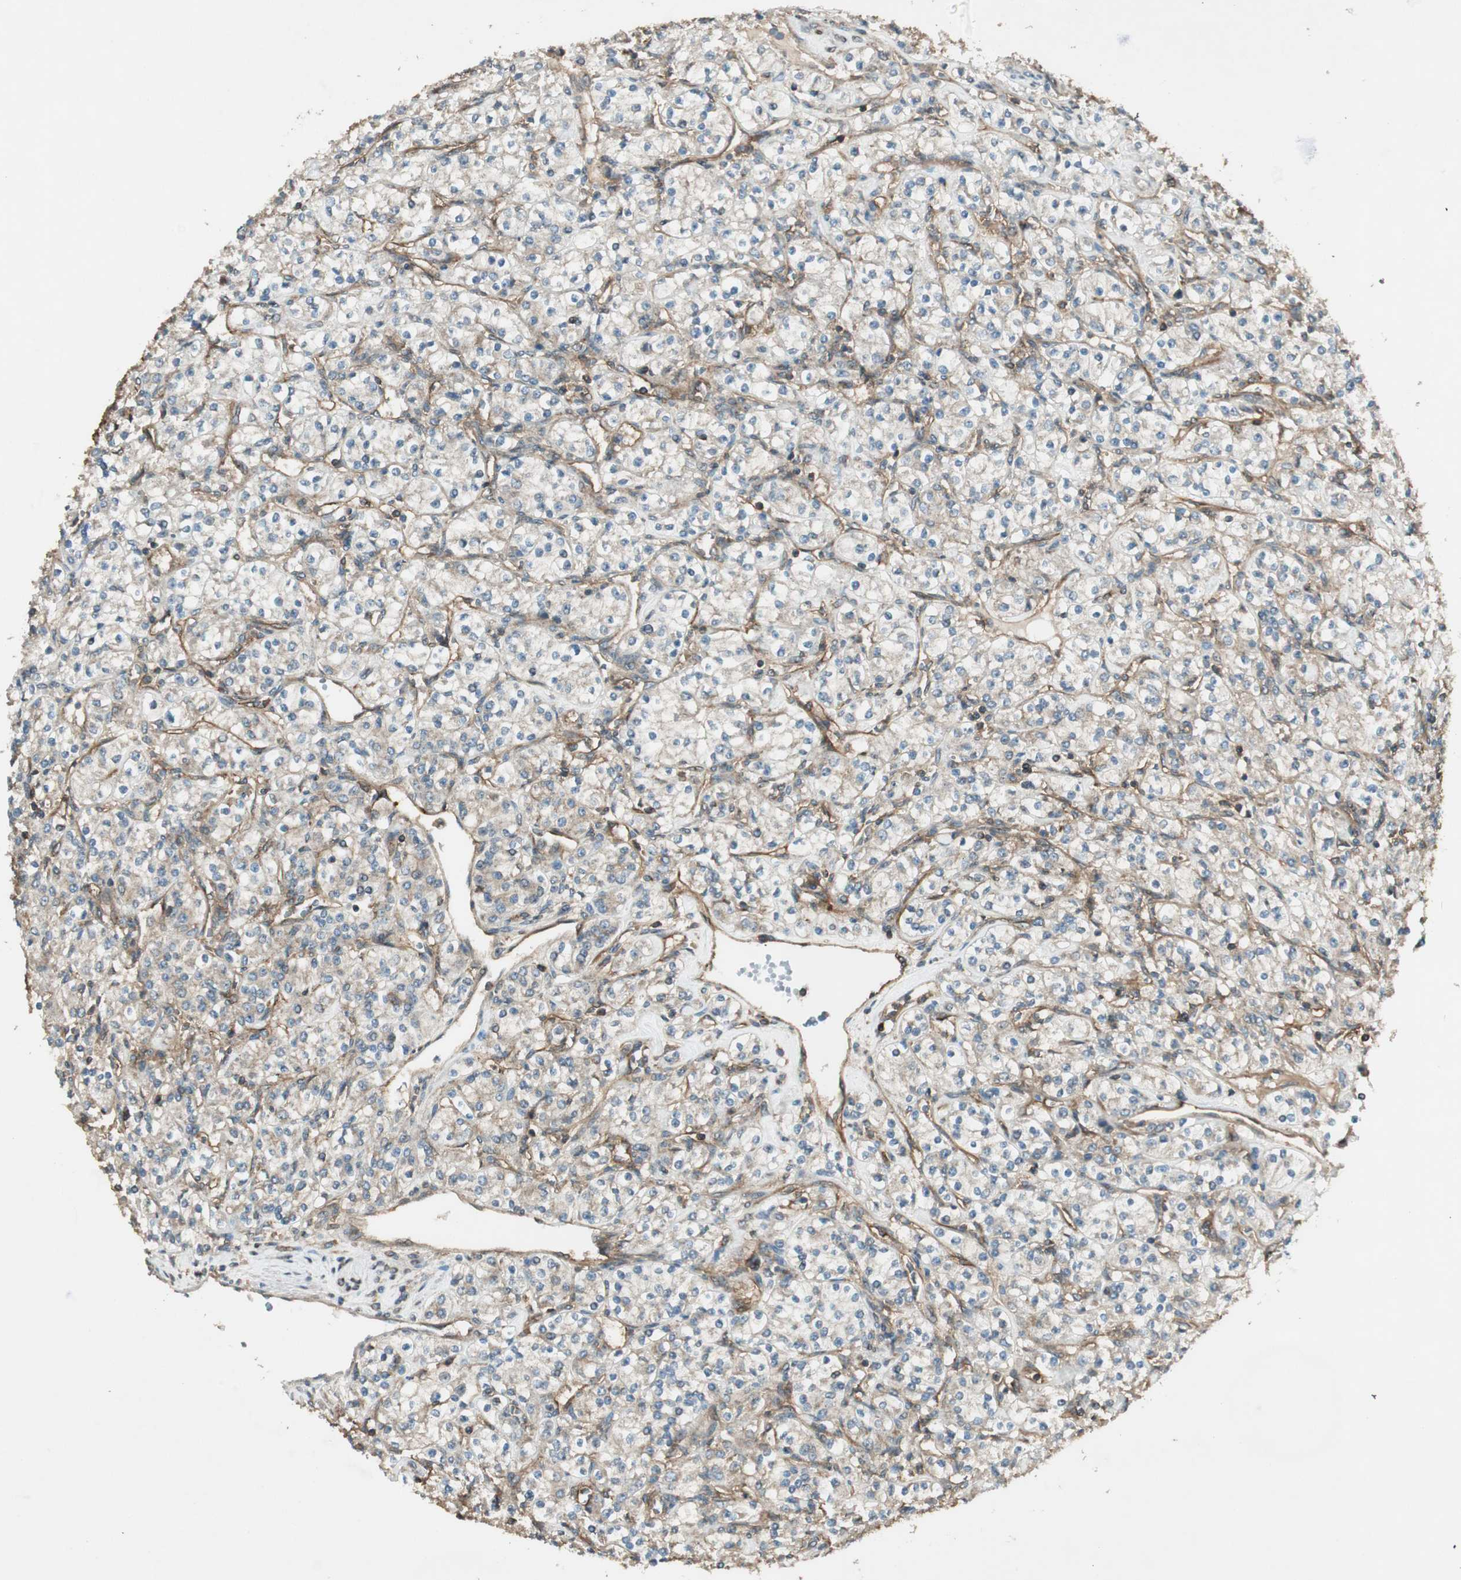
{"staining": {"intensity": "weak", "quantity": "25%-75%", "location": "cytoplasmic/membranous"}, "tissue": "renal cancer", "cell_type": "Tumor cells", "image_type": "cancer", "snomed": [{"axis": "morphology", "description": "Adenocarcinoma, NOS"}, {"axis": "topography", "description": "Kidney"}], "caption": "Immunohistochemistry (IHC) photomicrograph of neoplastic tissue: human renal cancer (adenocarcinoma) stained using IHC exhibits low levels of weak protein expression localized specifically in the cytoplasmic/membranous of tumor cells, appearing as a cytoplasmic/membranous brown color.", "gene": "BTN3A3", "patient": {"sex": "male", "age": 77}}